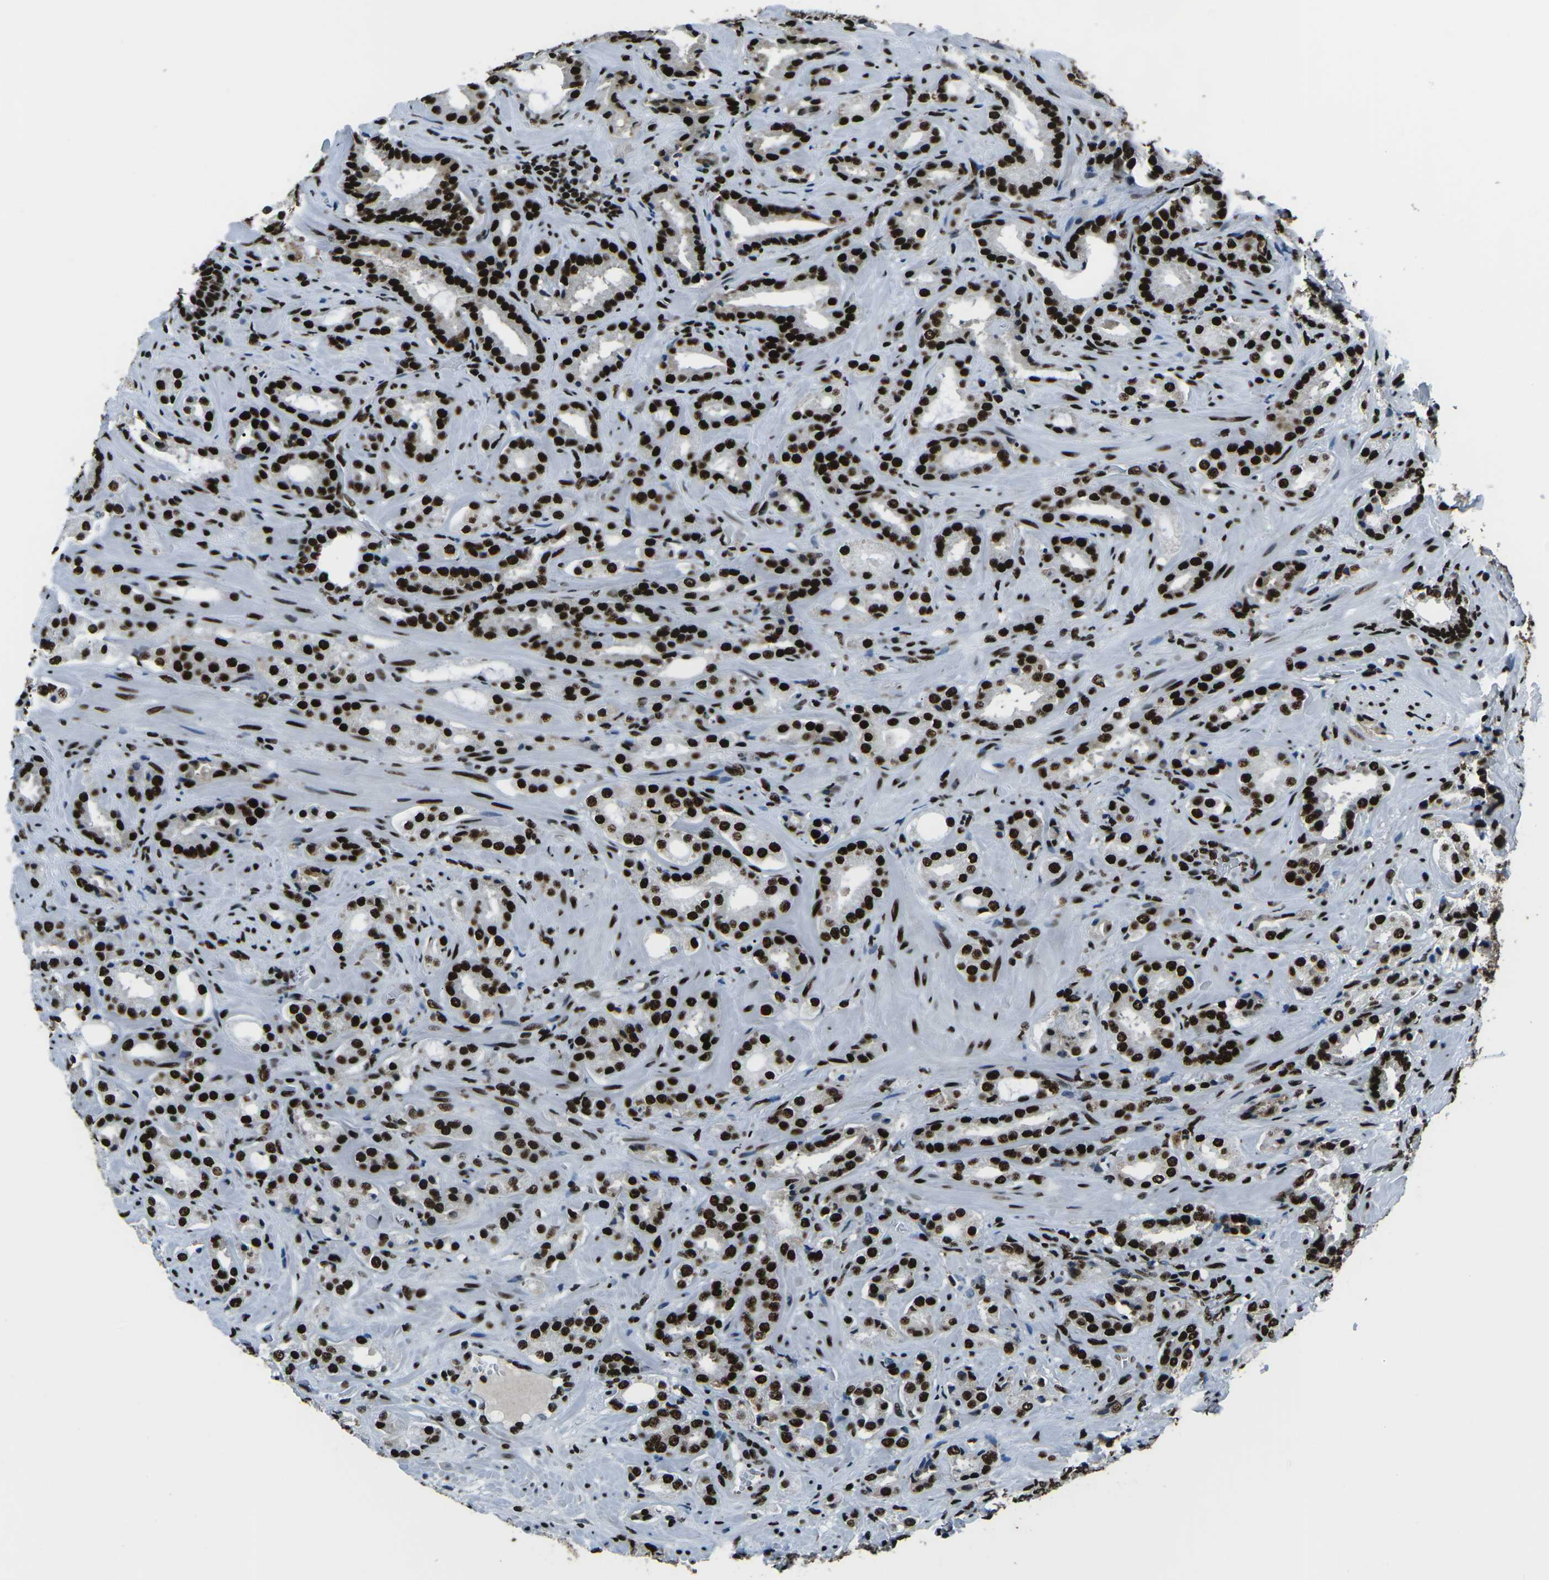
{"staining": {"intensity": "strong", "quantity": ">75%", "location": "nuclear"}, "tissue": "prostate cancer", "cell_type": "Tumor cells", "image_type": "cancer", "snomed": [{"axis": "morphology", "description": "Adenocarcinoma, High grade"}, {"axis": "topography", "description": "Prostate"}], "caption": "This photomicrograph displays immunohistochemistry (IHC) staining of human prostate cancer (high-grade adenocarcinoma), with high strong nuclear expression in approximately >75% of tumor cells.", "gene": "HNRNPL", "patient": {"sex": "male", "age": 64}}